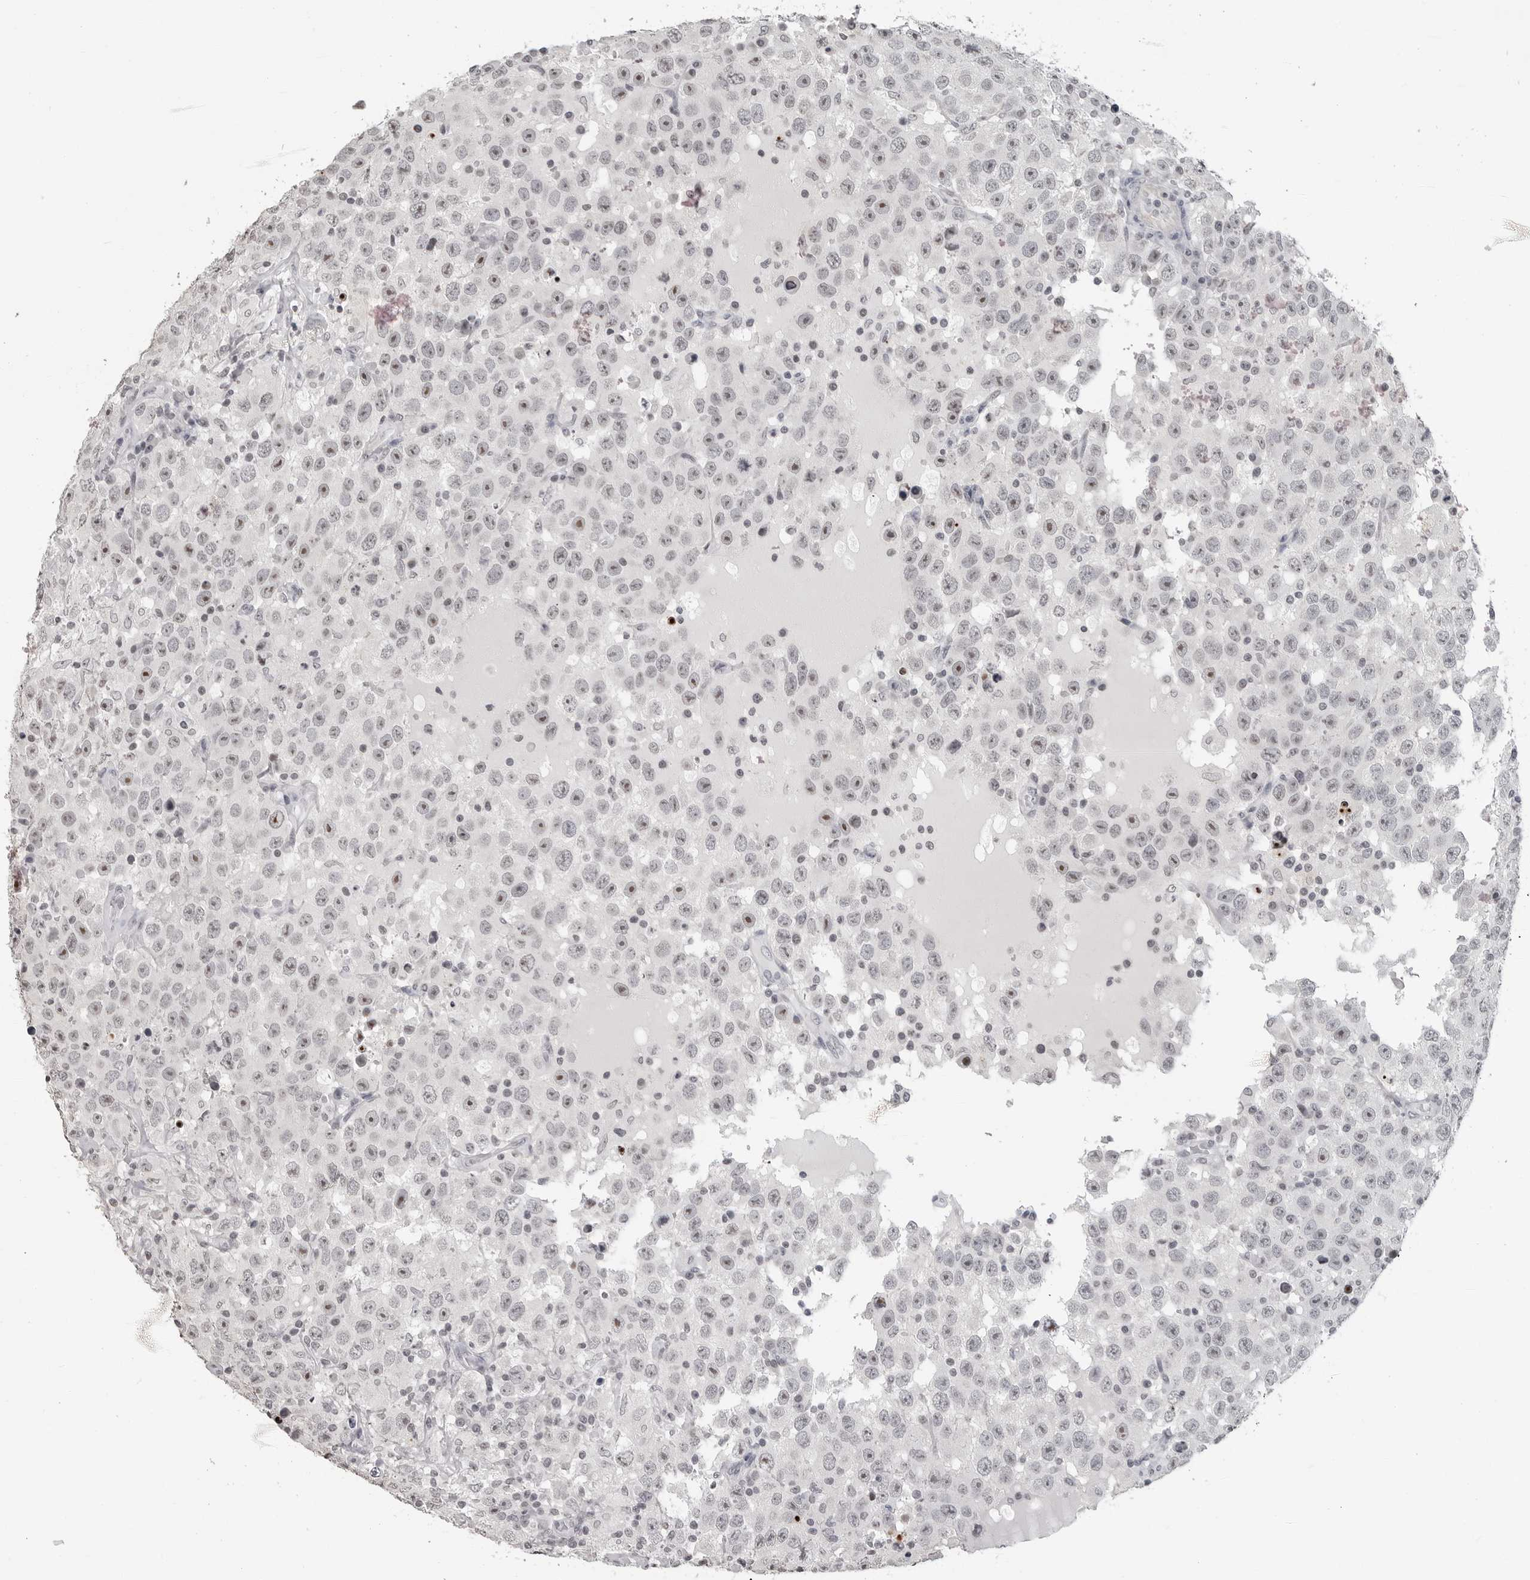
{"staining": {"intensity": "moderate", "quantity": "<25%", "location": "nuclear"}, "tissue": "testis cancer", "cell_type": "Tumor cells", "image_type": "cancer", "snomed": [{"axis": "morphology", "description": "Seminoma, NOS"}, {"axis": "topography", "description": "Testis"}], "caption": "This is an image of immunohistochemistry (IHC) staining of testis seminoma, which shows moderate expression in the nuclear of tumor cells.", "gene": "DDX54", "patient": {"sex": "male", "age": 41}}